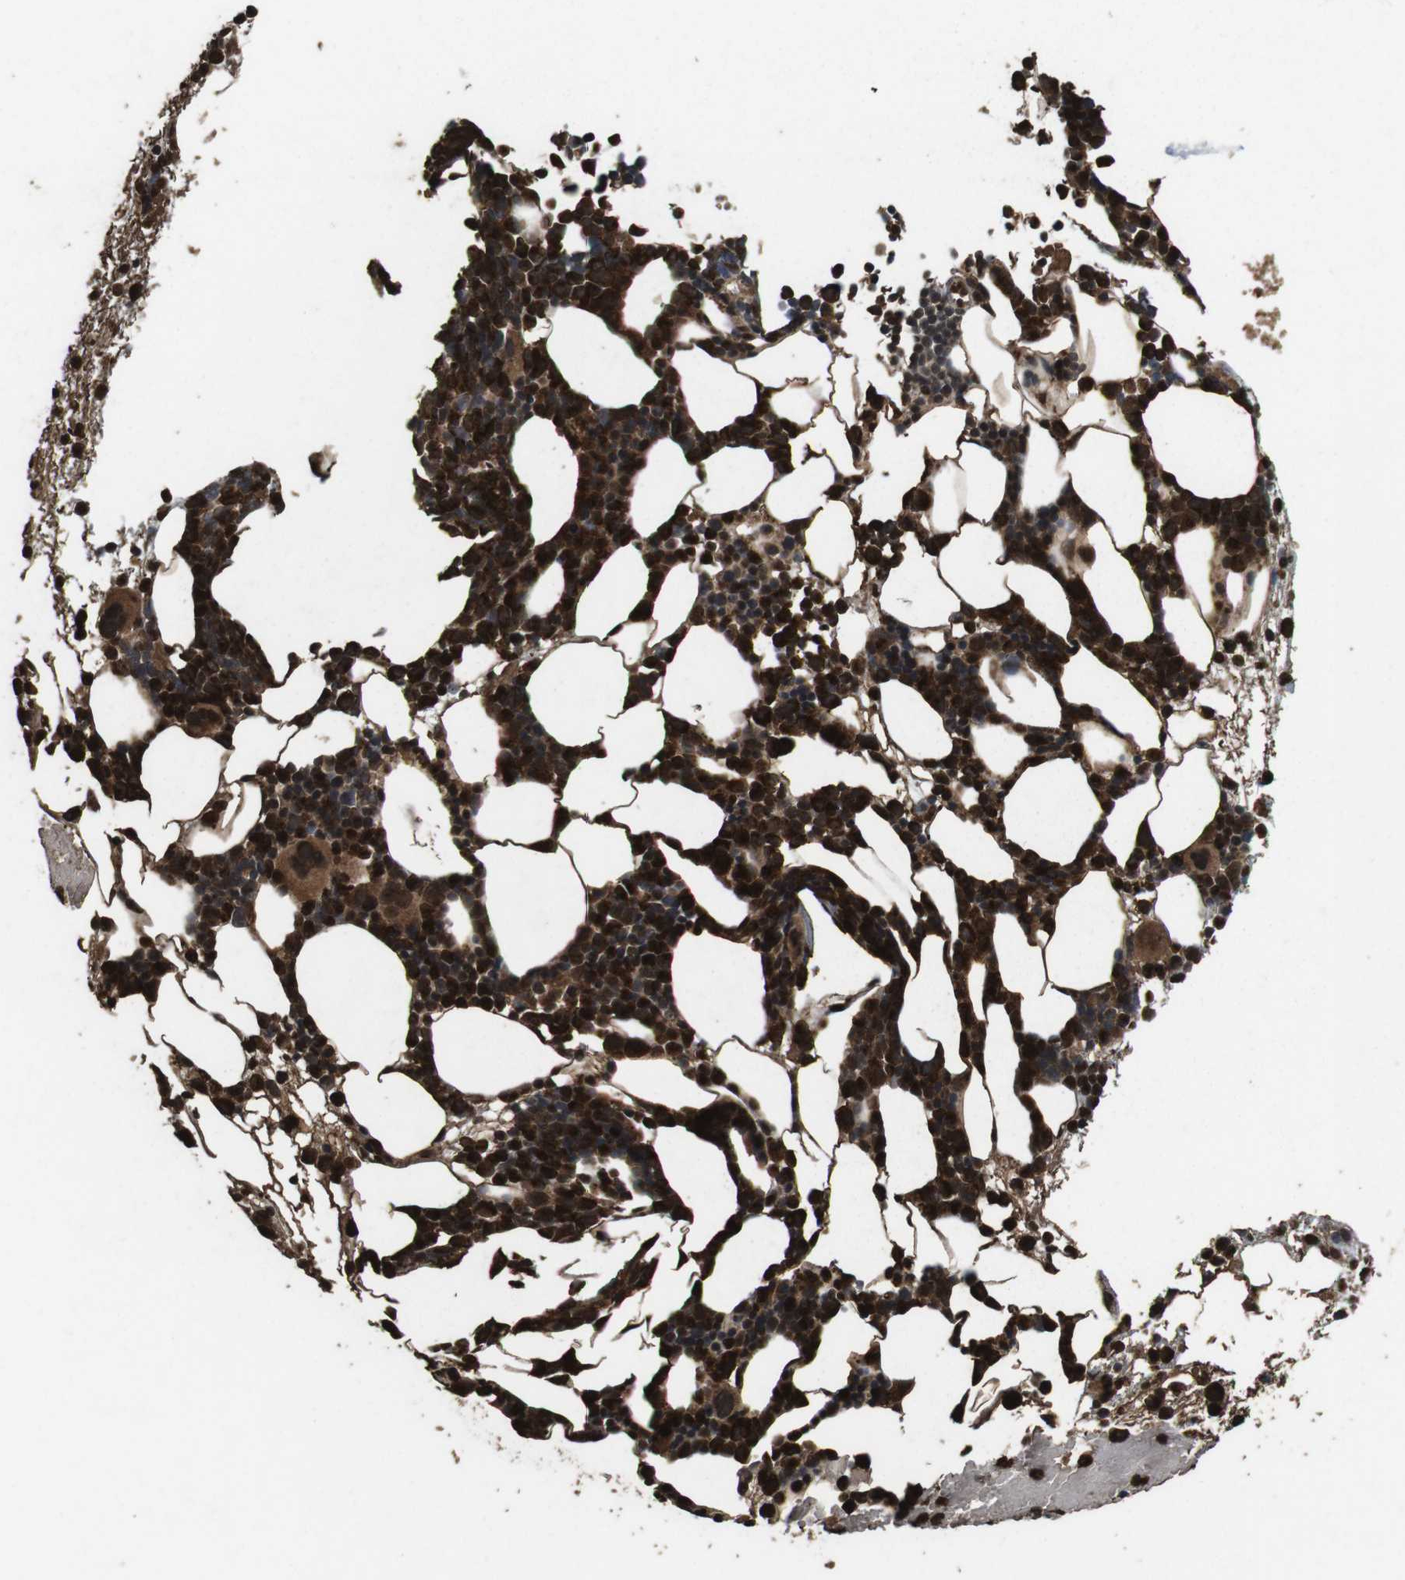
{"staining": {"intensity": "strong", "quantity": ">75%", "location": "cytoplasmic/membranous,nuclear"}, "tissue": "bone marrow", "cell_type": "Hematopoietic cells", "image_type": "normal", "snomed": [{"axis": "morphology", "description": "Normal tissue, NOS"}, {"axis": "morphology", "description": "Inflammation, NOS"}, {"axis": "topography", "description": "Bone marrow"}], "caption": "Bone marrow stained for a protein (brown) exhibits strong cytoplasmic/membranous,nuclear positive expression in approximately >75% of hematopoietic cells.", "gene": "RRAS2", "patient": {"sex": "female", "age": 79}}